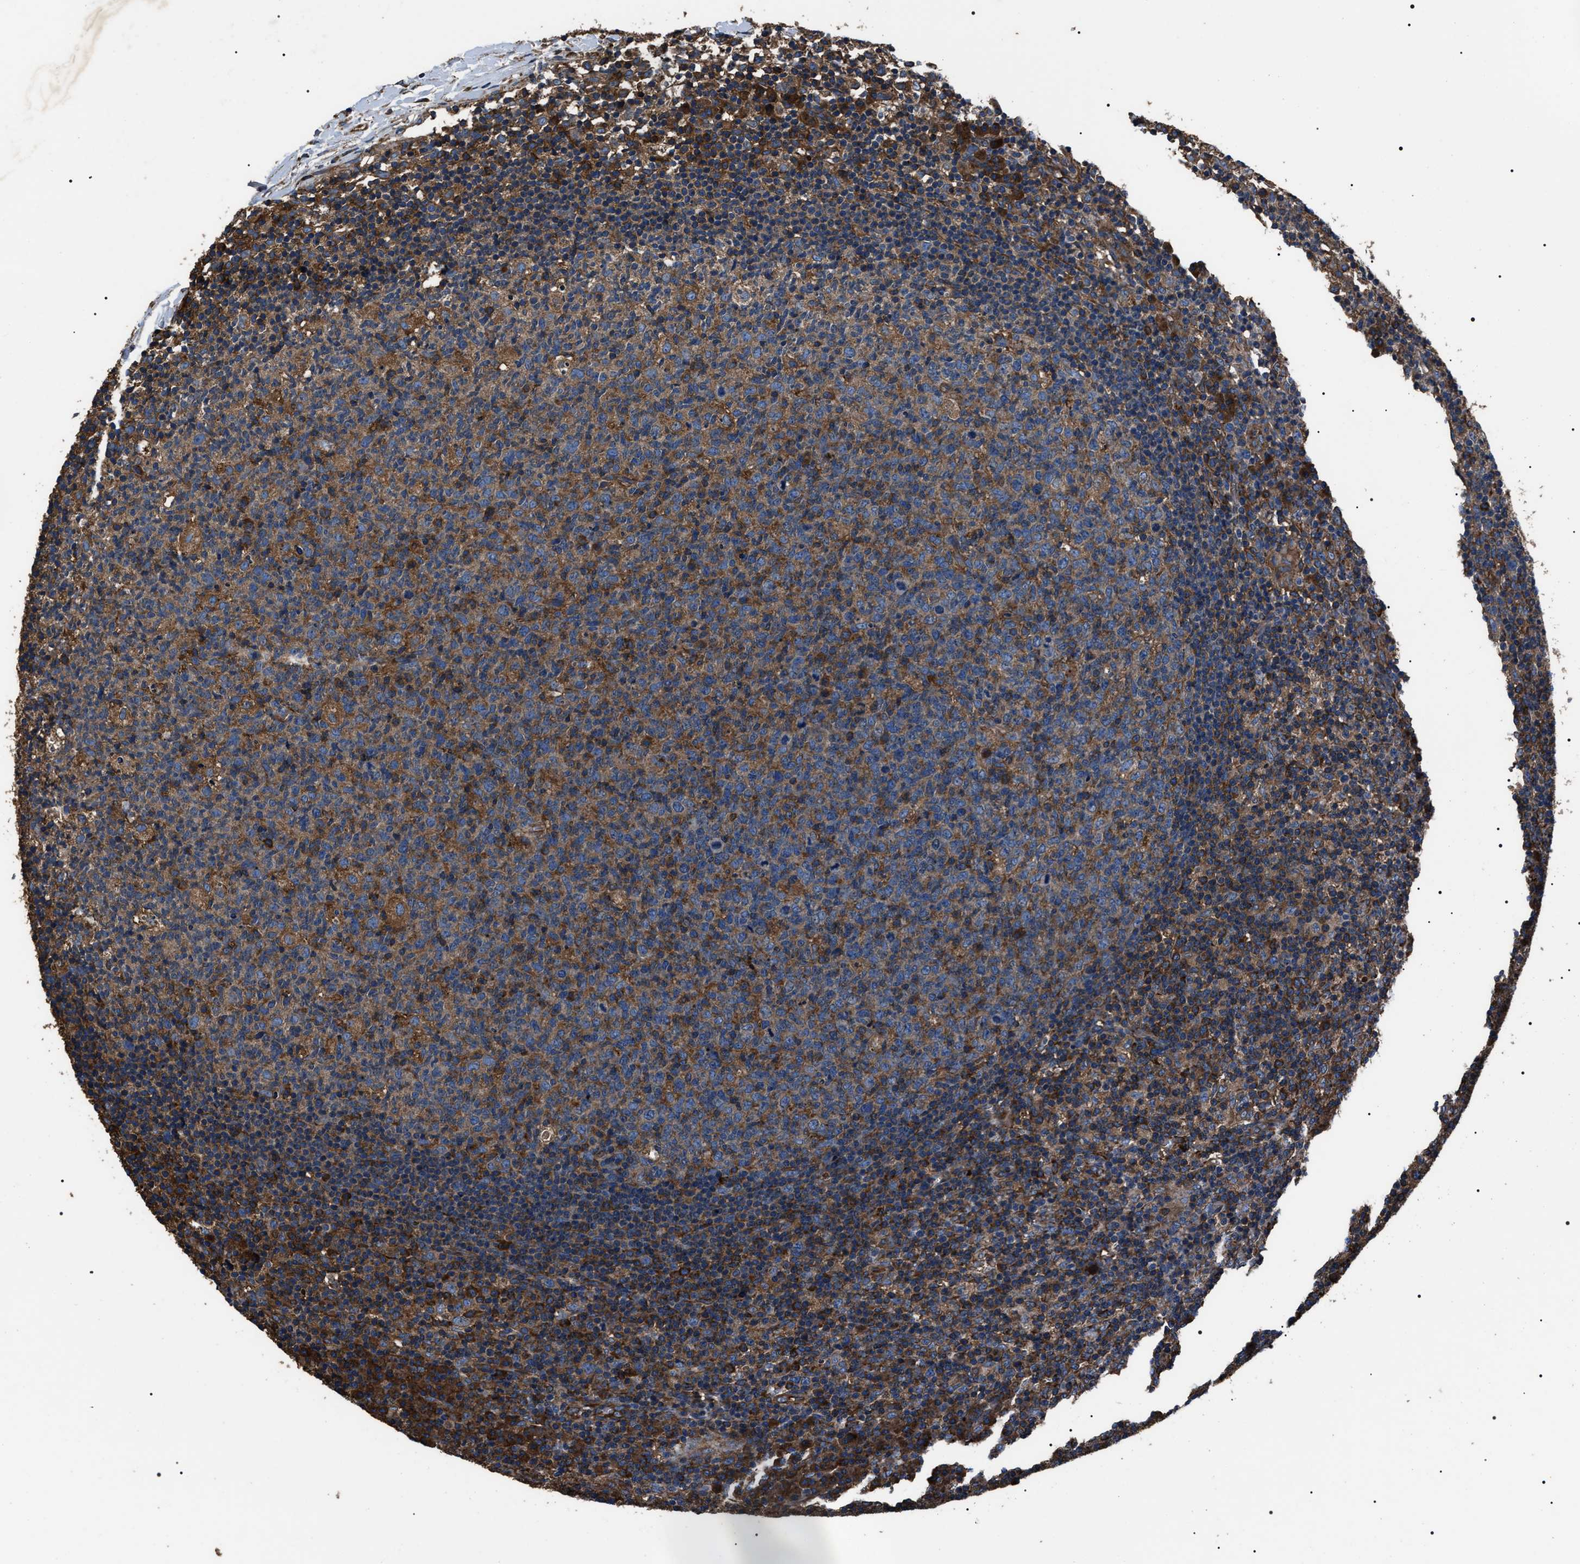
{"staining": {"intensity": "moderate", "quantity": "25%-75%", "location": "cytoplasmic/membranous"}, "tissue": "lymph node", "cell_type": "Germinal center cells", "image_type": "normal", "snomed": [{"axis": "morphology", "description": "Normal tissue, NOS"}, {"axis": "morphology", "description": "Inflammation, NOS"}, {"axis": "topography", "description": "Lymph node"}], "caption": "This is a histology image of immunohistochemistry staining of benign lymph node, which shows moderate expression in the cytoplasmic/membranous of germinal center cells.", "gene": "HSCB", "patient": {"sex": "male", "age": 55}}